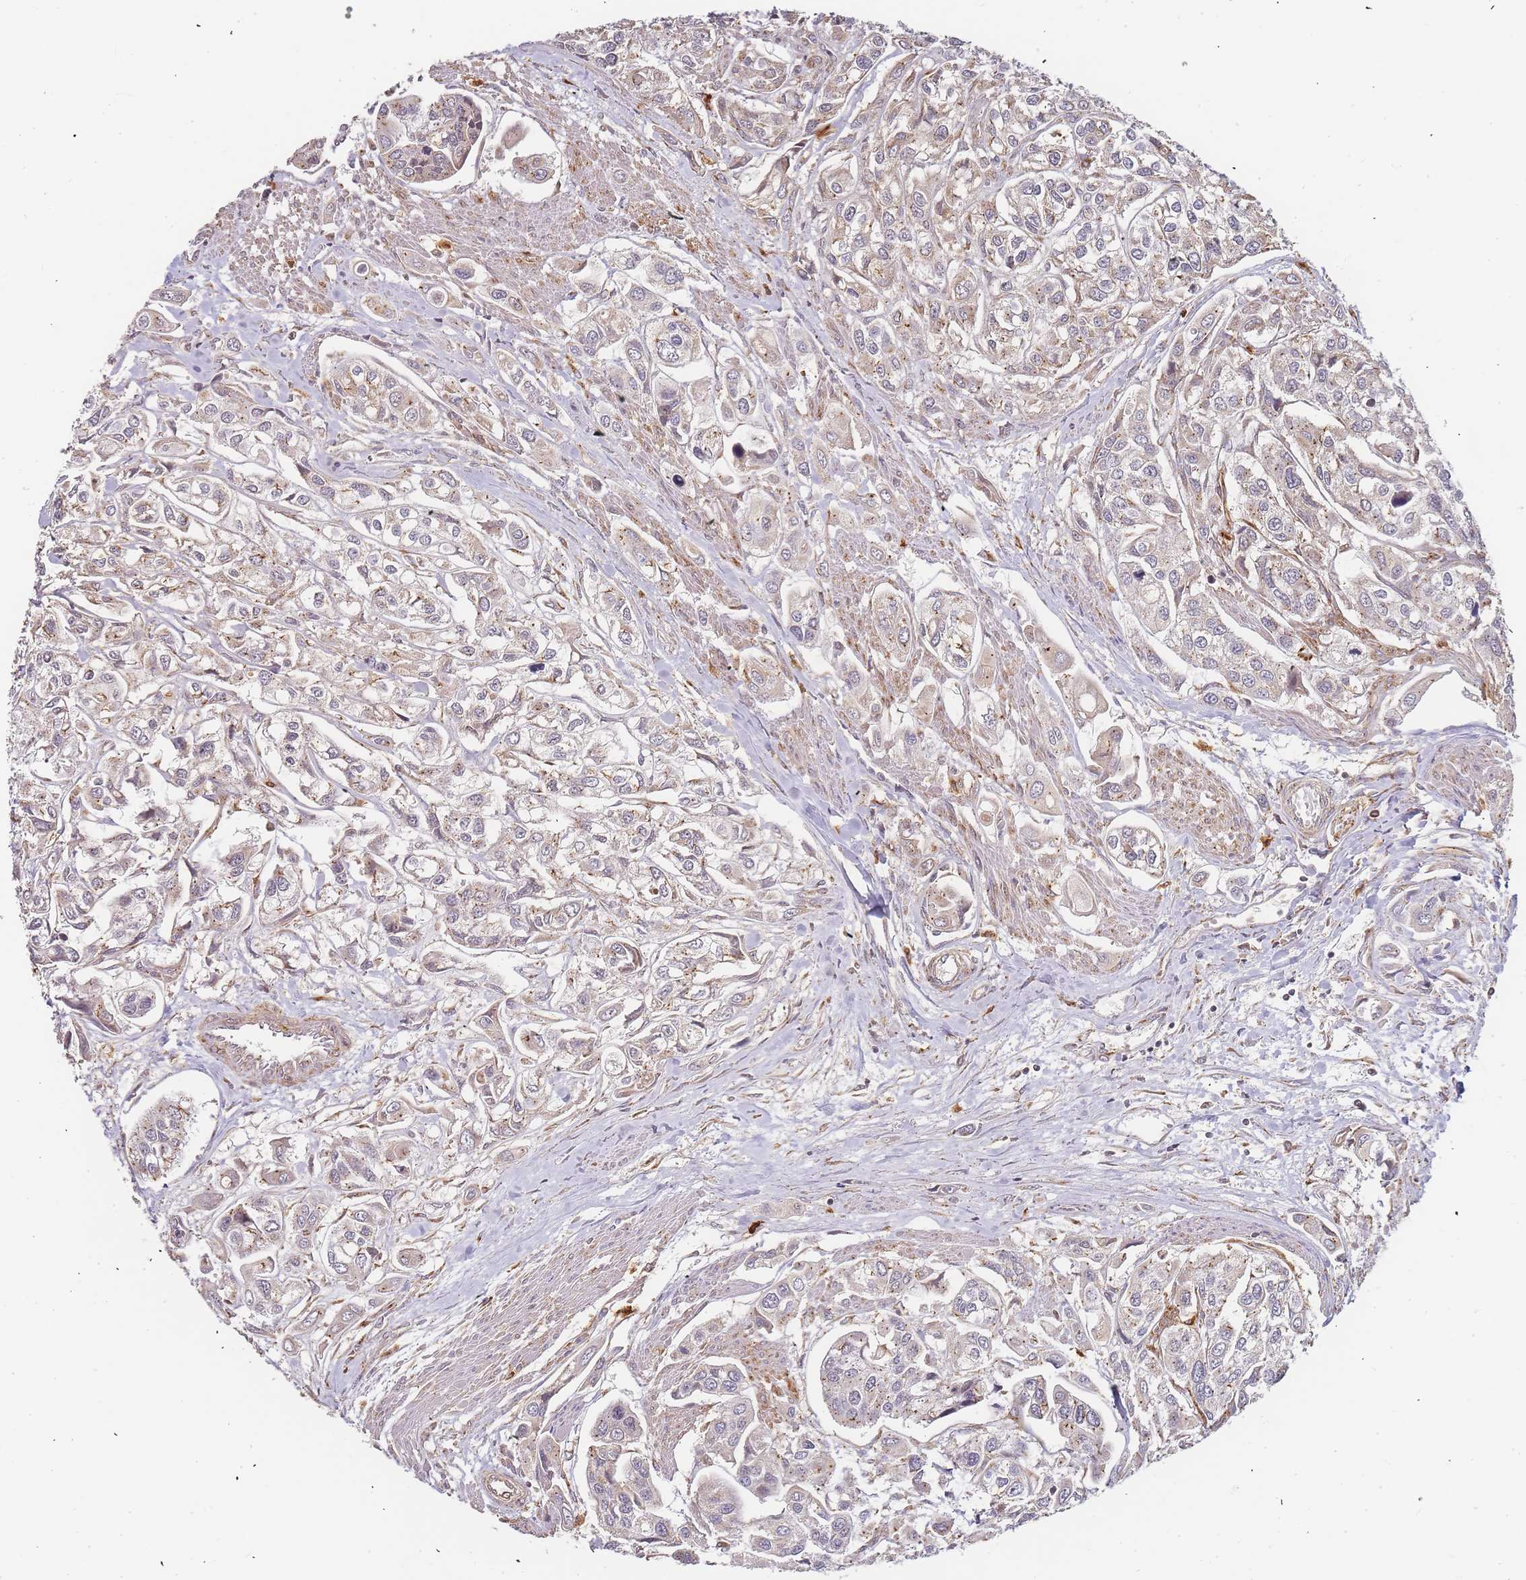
{"staining": {"intensity": "weak", "quantity": "25%-75%", "location": "cytoplasmic/membranous"}, "tissue": "urothelial cancer", "cell_type": "Tumor cells", "image_type": "cancer", "snomed": [{"axis": "morphology", "description": "Urothelial carcinoma, High grade"}, {"axis": "topography", "description": "Urinary bladder"}], "caption": "High-magnification brightfield microscopy of urothelial carcinoma (high-grade) stained with DAB (3,3'-diaminobenzidine) (brown) and counterstained with hematoxylin (blue). tumor cells exhibit weak cytoplasmic/membranous expression is appreciated in about25%-75% of cells.", "gene": "ADCY9", "patient": {"sex": "male", "age": 67}}